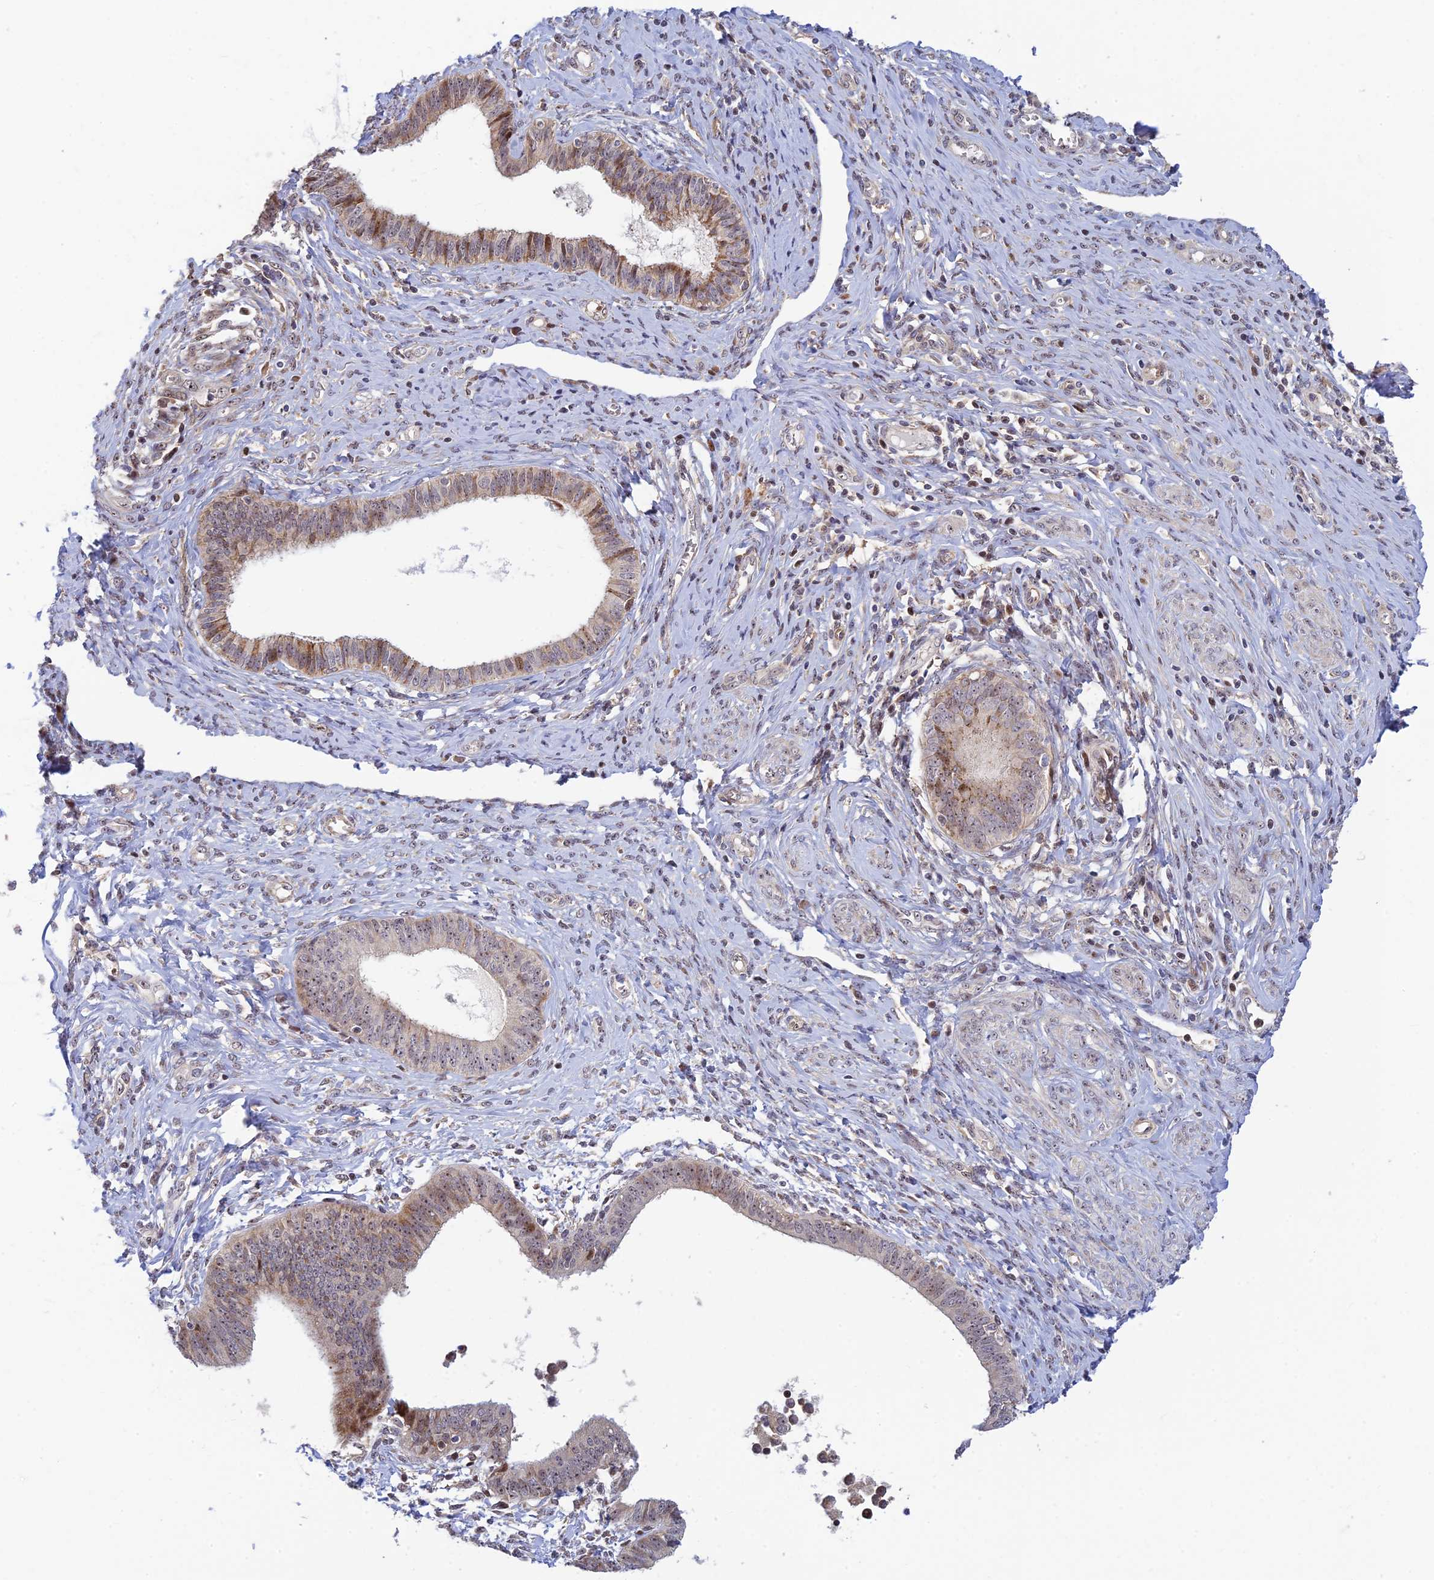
{"staining": {"intensity": "weak", "quantity": "25%-75%", "location": "cytoplasmic/membranous,nuclear"}, "tissue": "endometrial cancer", "cell_type": "Tumor cells", "image_type": "cancer", "snomed": [{"axis": "morphology", "description": "Adenocarcinoma, NOS"}, {"axis": "topography", "description": "Endometrium"}], "caption": "Human endometrial cancer stained with a protein marker demonstrates weak staining in tumor cells.", "gene": "UFSP2", "patient": {"sex": "female", "age": 79}}